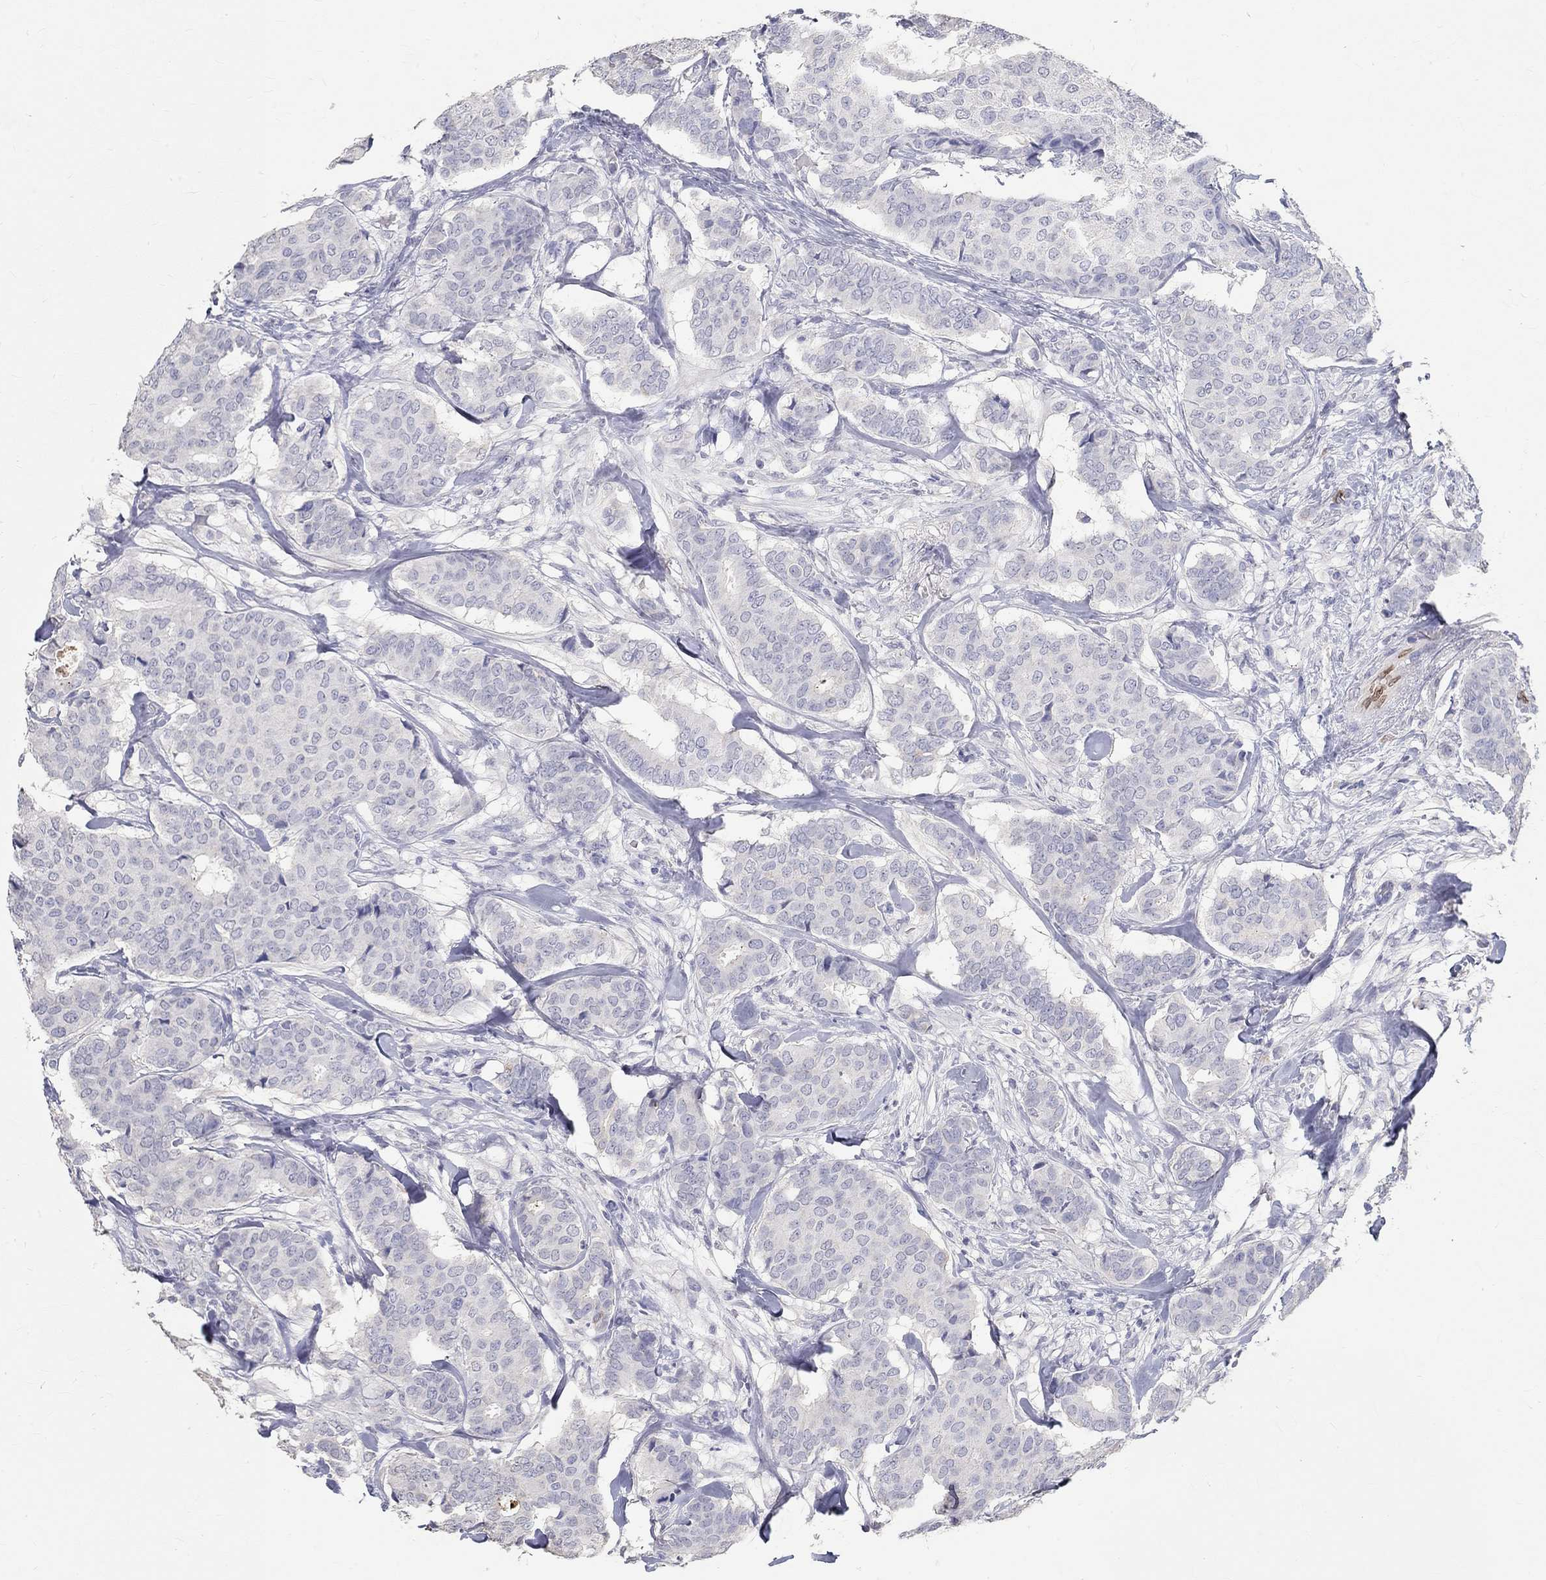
{"staining": {"intensity": "weak", "quantity": "<25%", "location": "cytoplasmic/membranous"}, "tissue": "breast cancer", "cell_type": "Tumor cells", "image_type": "cancer", "snomed": [{"axis": "morphology", "description": "Duct carcinoma"}, {"axis": "topography", "description": "Breast"}], "caption": "This histopathology image is of breast cancer (intraductal carcinoma) stained with immunohistochemistry (IHC) to label a protein in brown with the nuclei are counter-stained blue. There is no staining in tumor cells.", "gene": "FGF2", "patient": {"sex": "female", "age": 75}}